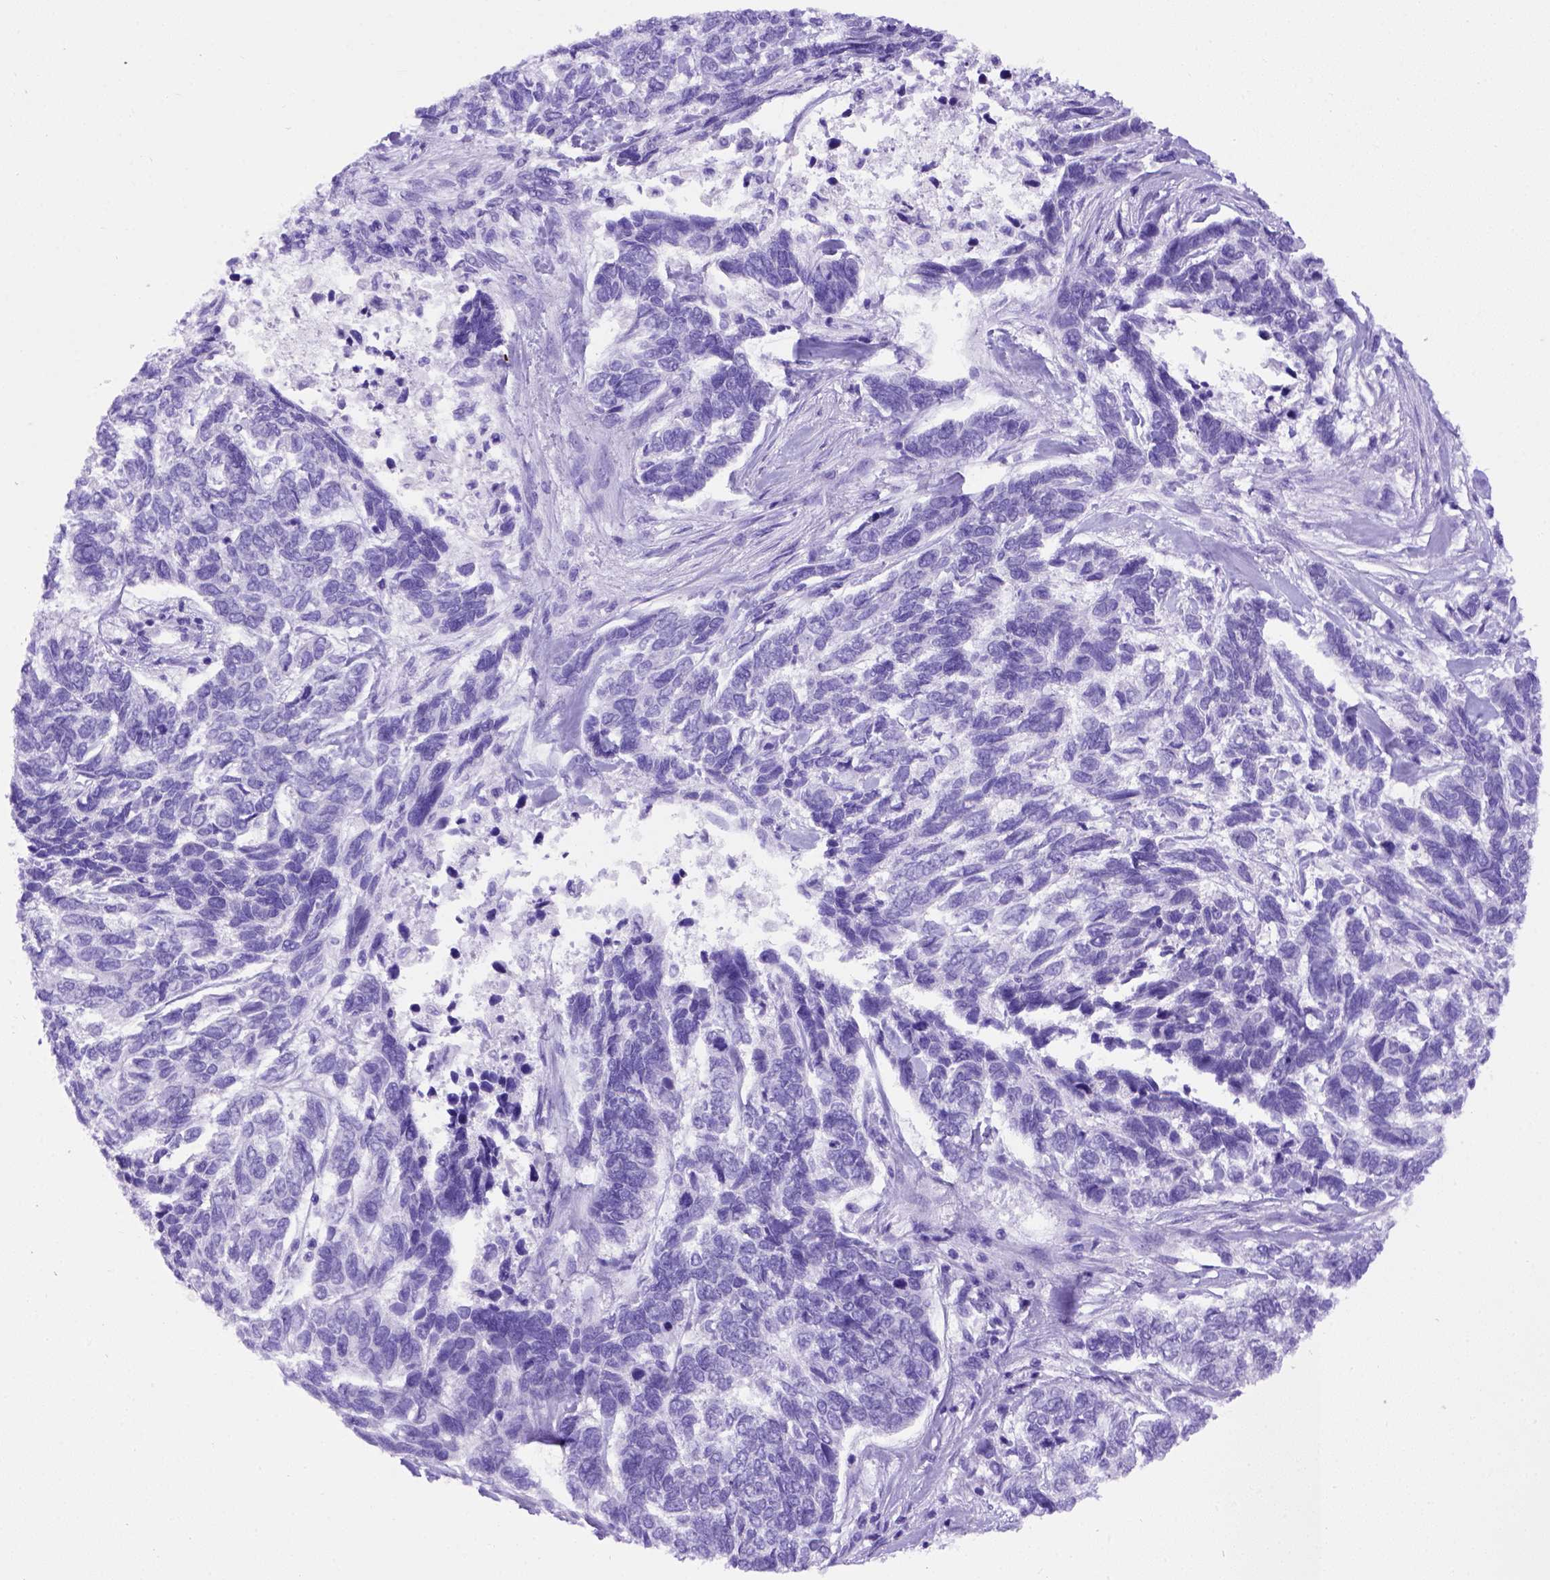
{"staining": {"intensity": "negative", "quantity": "none", "location": "none"}, "tissue": "skin cancer", "cell_type": "Tumor cells", "image_type": "cancer", "snomed": [{"axis": "morphology", "description": "Basal cell carcinoma"}, {"axis": "topography", "description": "Skin"}], "caption": "A micrograph of human skin cancer is negative for staining in tumor cells.", "gene": "FOXI1", "patient": {"sex": "female", "age": 65}}